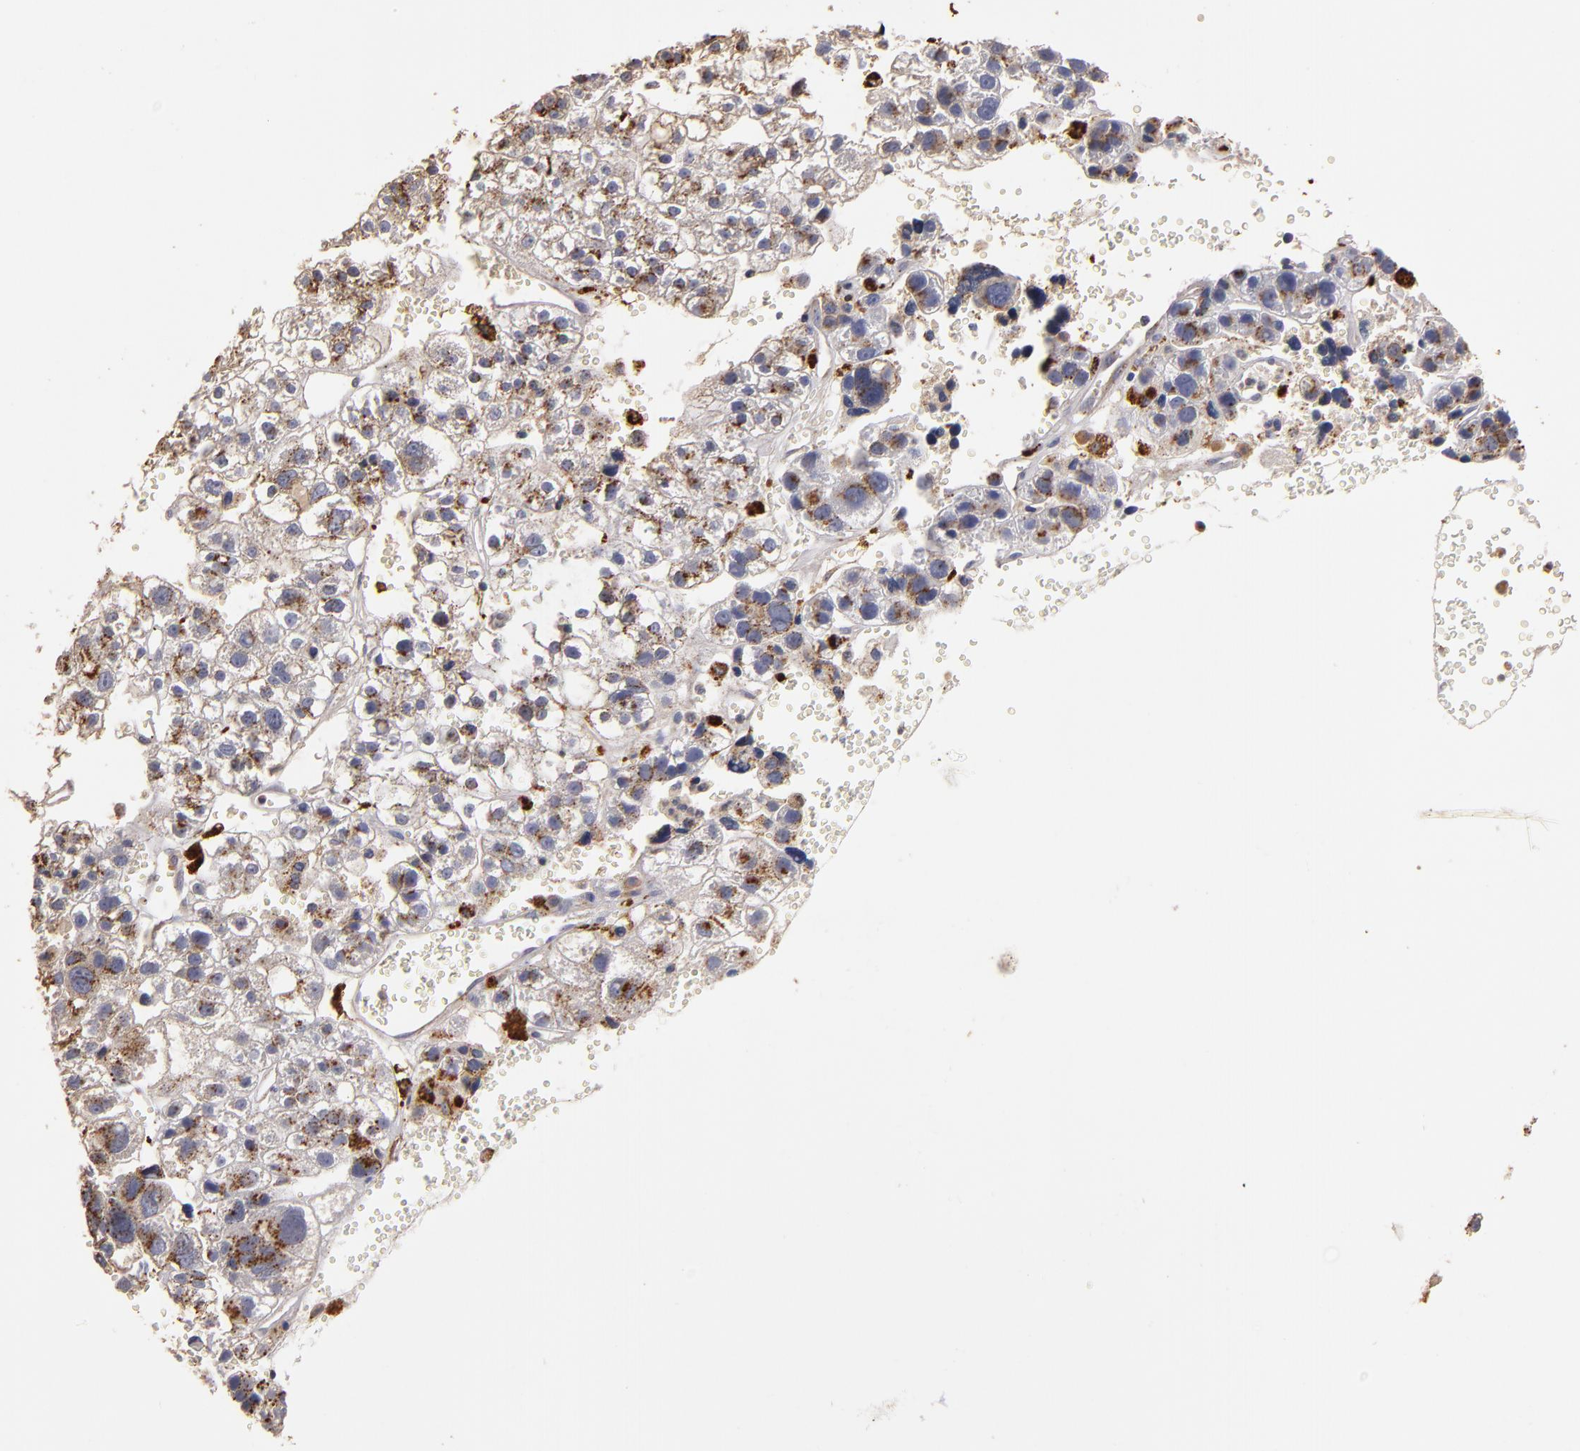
{"staining": {"intensity": "moderate", "quantity": ">75%", "location": "cytoplasmic/membranous"}, "tissue": "liver cancer", "cell_type": "Tumor cells", "image_type": "cancer", "snomed": [{"axis": "morphology", "description": "Carcinoma, Hepatocellular, NOS"}, {"axis": "topography", "description": "Liver"}], "caption": "A brown stain labels moderate cytoplasmic/membranous positivity of a protein in human liver cancer (hepatocellular carcinoma) tumor cells. Ihc stains the protein of interest in brown and the nuclei are stained blue.", "gene": "TRAF1", "patient": {"sex": "female", "age": 85}}